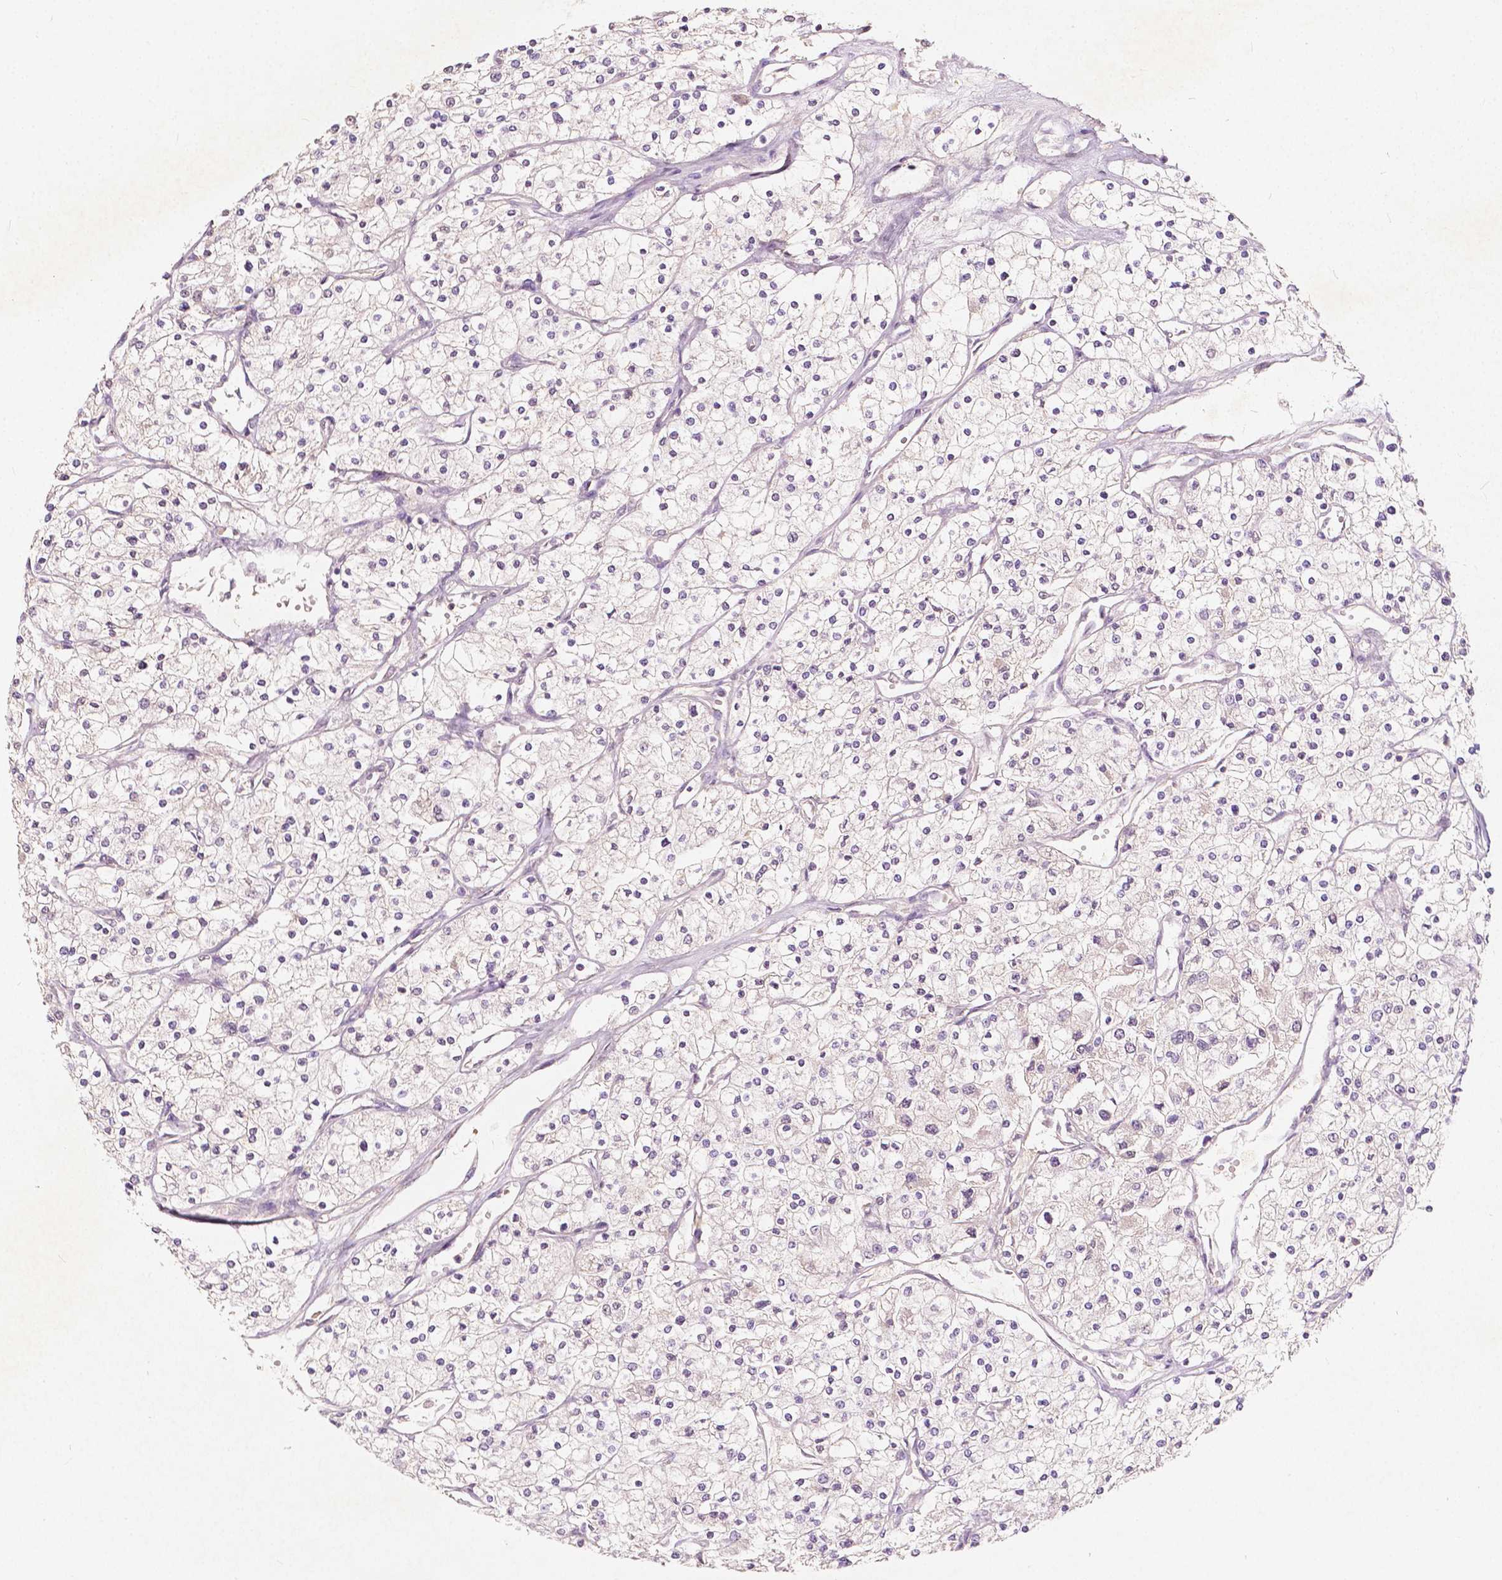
{"staining": {"intensity": "negative", "quantity": "none", "location": "none"}, "tissue": "renal cancer", "cell_type": "Tumor cells", "image_type": "cancer", "snomed": [{"axis": "morphology", "description": "Adenocarcinoma, NOS"}, {"axis": "topography", "description": "Kidney"}], "caption": "This is a photomicrograph of immunohistochemistry (IHC) staining of renal cancer, which shows no staining in tumor cells. The staining is performed using DAB brown chromogen with nuclei counter-stained in using hematoxylin.", "gene": "SOX15", "patient": {"sex": "male", "age": 80}}